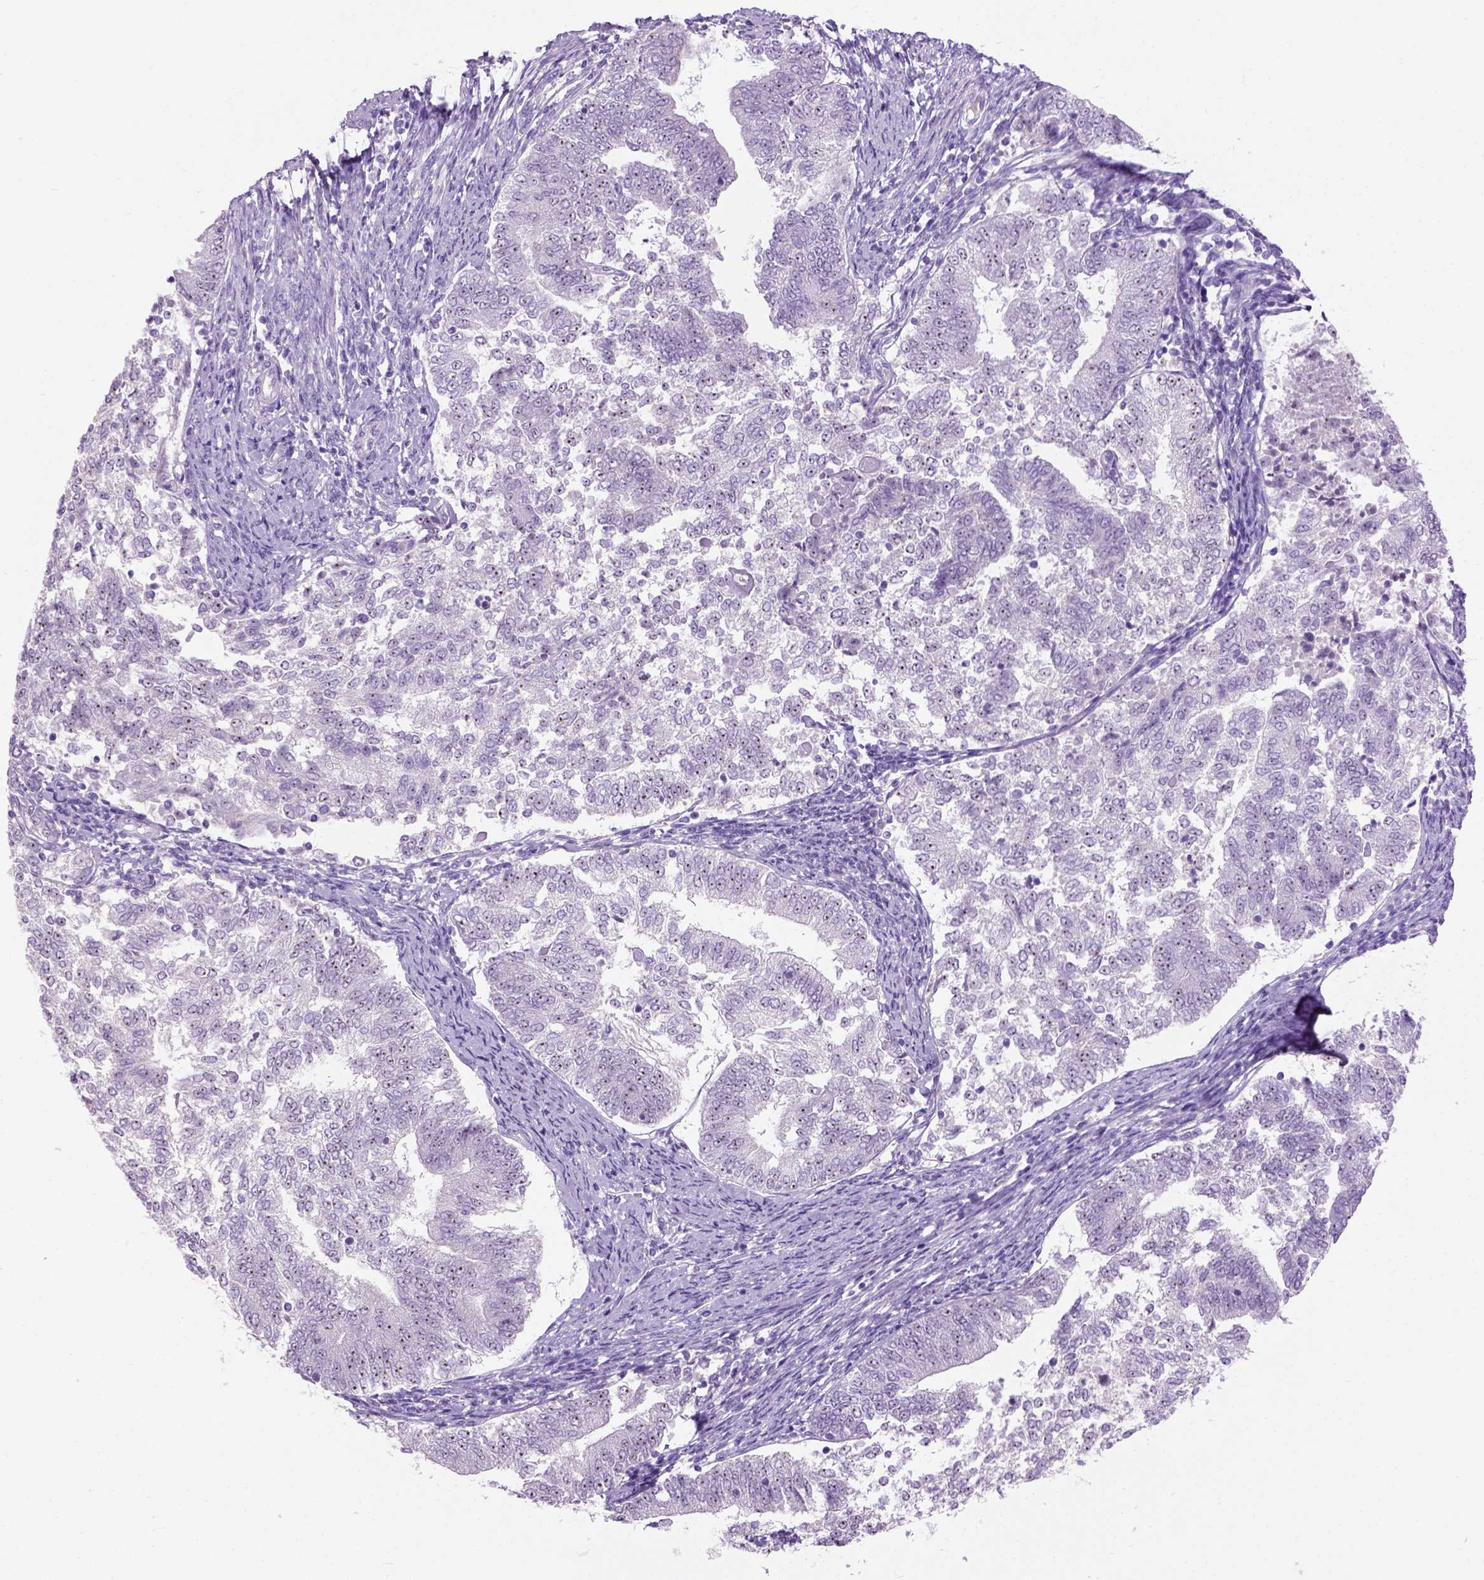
{"staining": {"intensity": "negative", "quantity": "none", "location": "none"}, "tissue": "endometrial cancer", "cell_type": "Tumor cells", "image_type": "cancer", "snomed": [{"axis": "morphology", "description": "Adenocarcinoma, NOS"}, {"axis": "topography", "description": "Endometrium"}], "caption": "High magnification brightfield microscopy of endometrial cancer (adenocarcinoma) stained with DAB (3,3'-diaminobenzidine) (brown) and counterstained with hematoxylin (blue): tumor cells show no significant expression. (Brightfield microscopy of DAB (3,3'-diaminobenzidine) immunohistochemistry at high magnification).", "gene": "UTP4", "patient": {"sex": "female", "age": 65}}